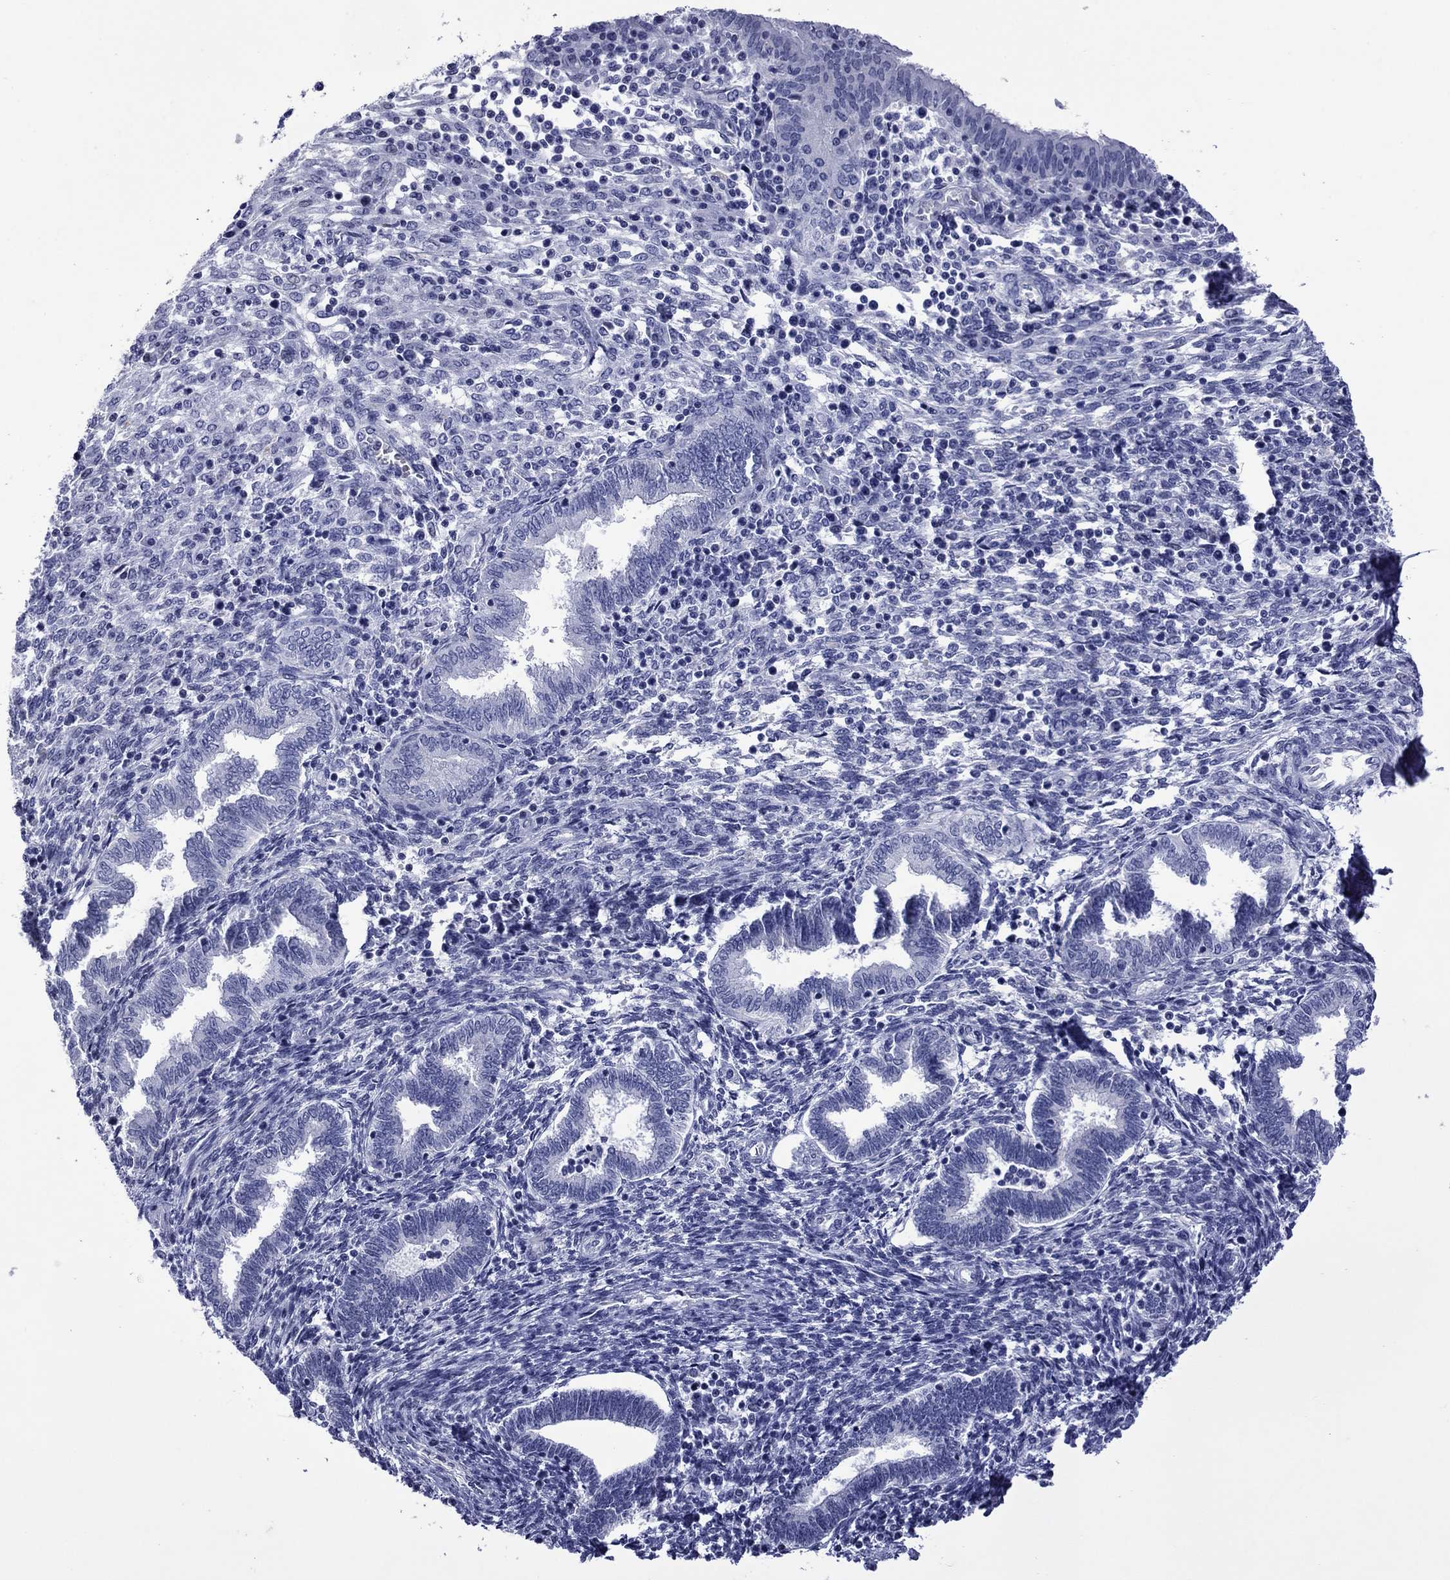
{"staining": {"intensity": "negative", "quantity": "none", "location": "none"}, "tissue": "endometrium", "cell_type": "Cells in endometrial stroma", "image_type": "normal", "snomed": [{"axis": "morphology", "description": "Normal tissue, NOS"}, {"axis": "topography", "description": "Endometrium"}], "caption": "Histopathology image shows no protein positivity in cells in endometrial stroma of benign endometrium.", "gene": "PIWIL1", "patient": {"sex": "female", "age": 42}}